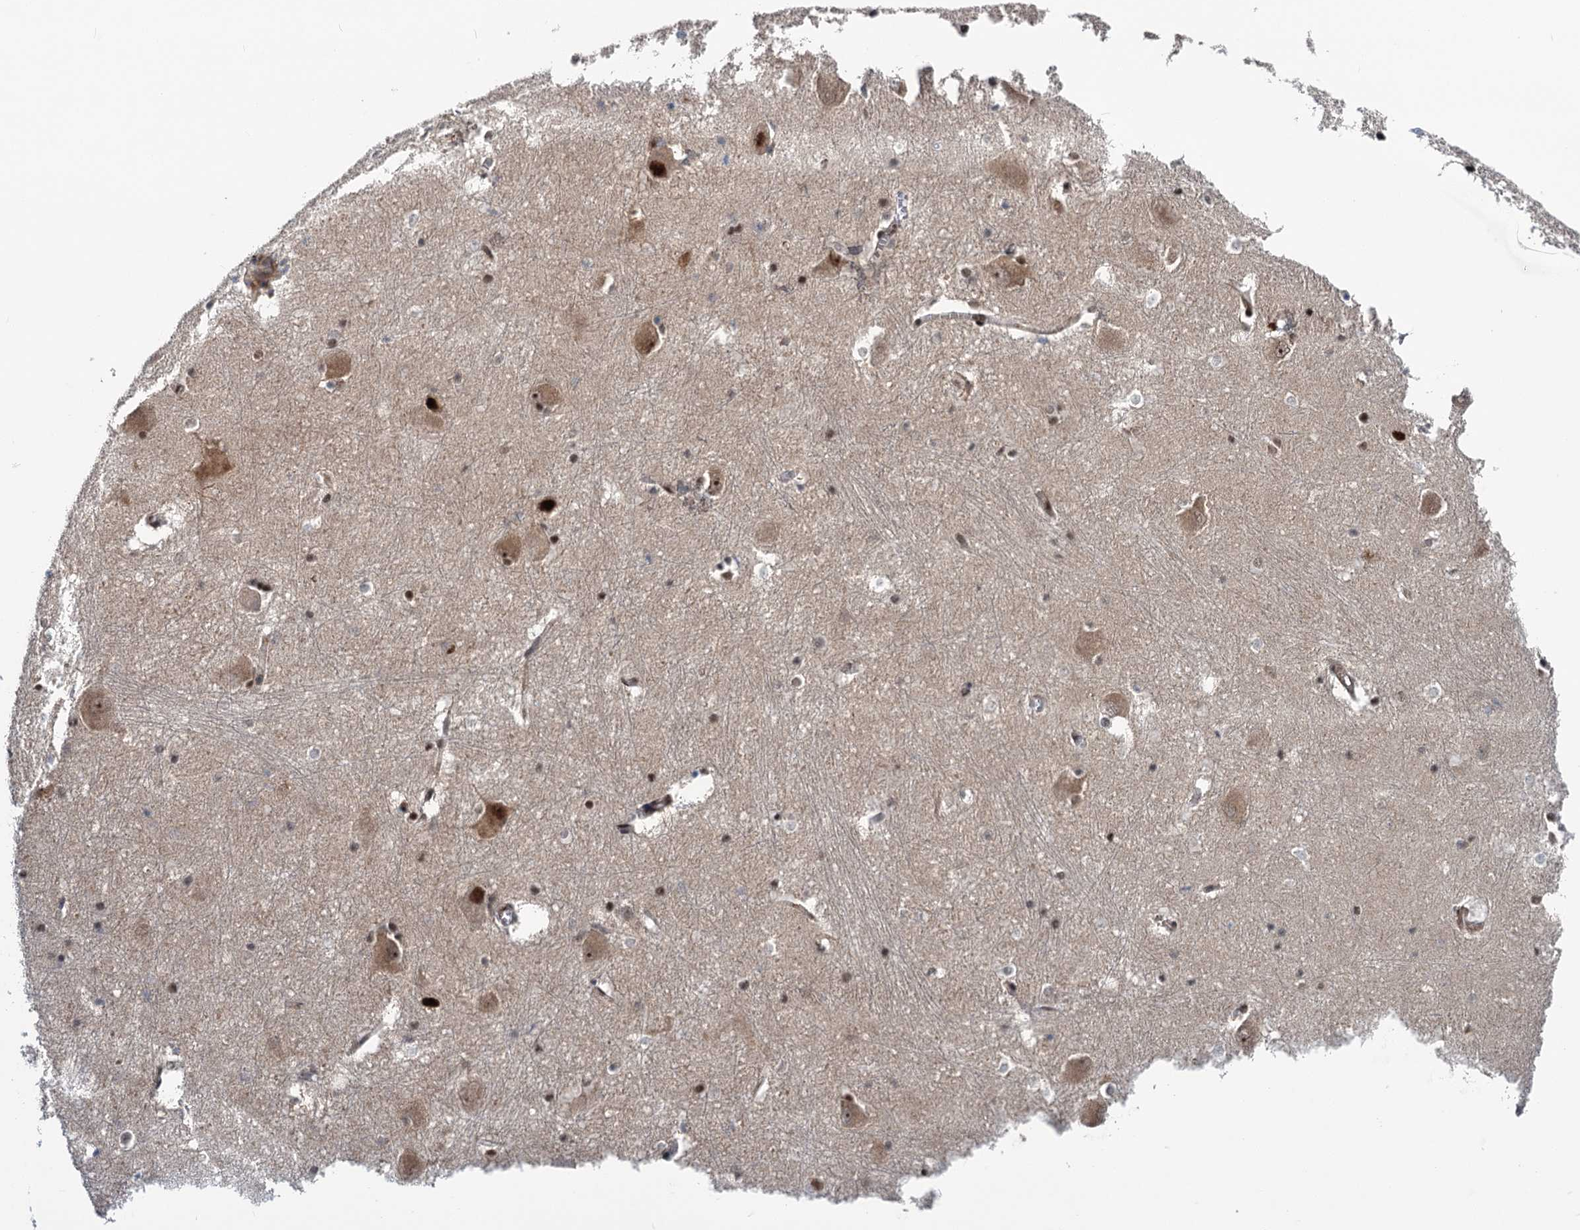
{"staining": {"intensity": "moderate", "quantity": "<25%", "location": "nuclear"}, "tissue": "caudate", "cell_type": "Glial cells", "image_type": "normal", "snomed": [{"axis": "morphology", "description": "Normal tissue, NOS"}, {"axis": "topography", "description": "Lateral ventricle wall"}], "caption": "Protein expression analysis of benign caudate reveals moderate nuclear staining in about <25% of glial cells.", "gene": "GPBP1", "patient": {"sex": "male", "age": 37}}